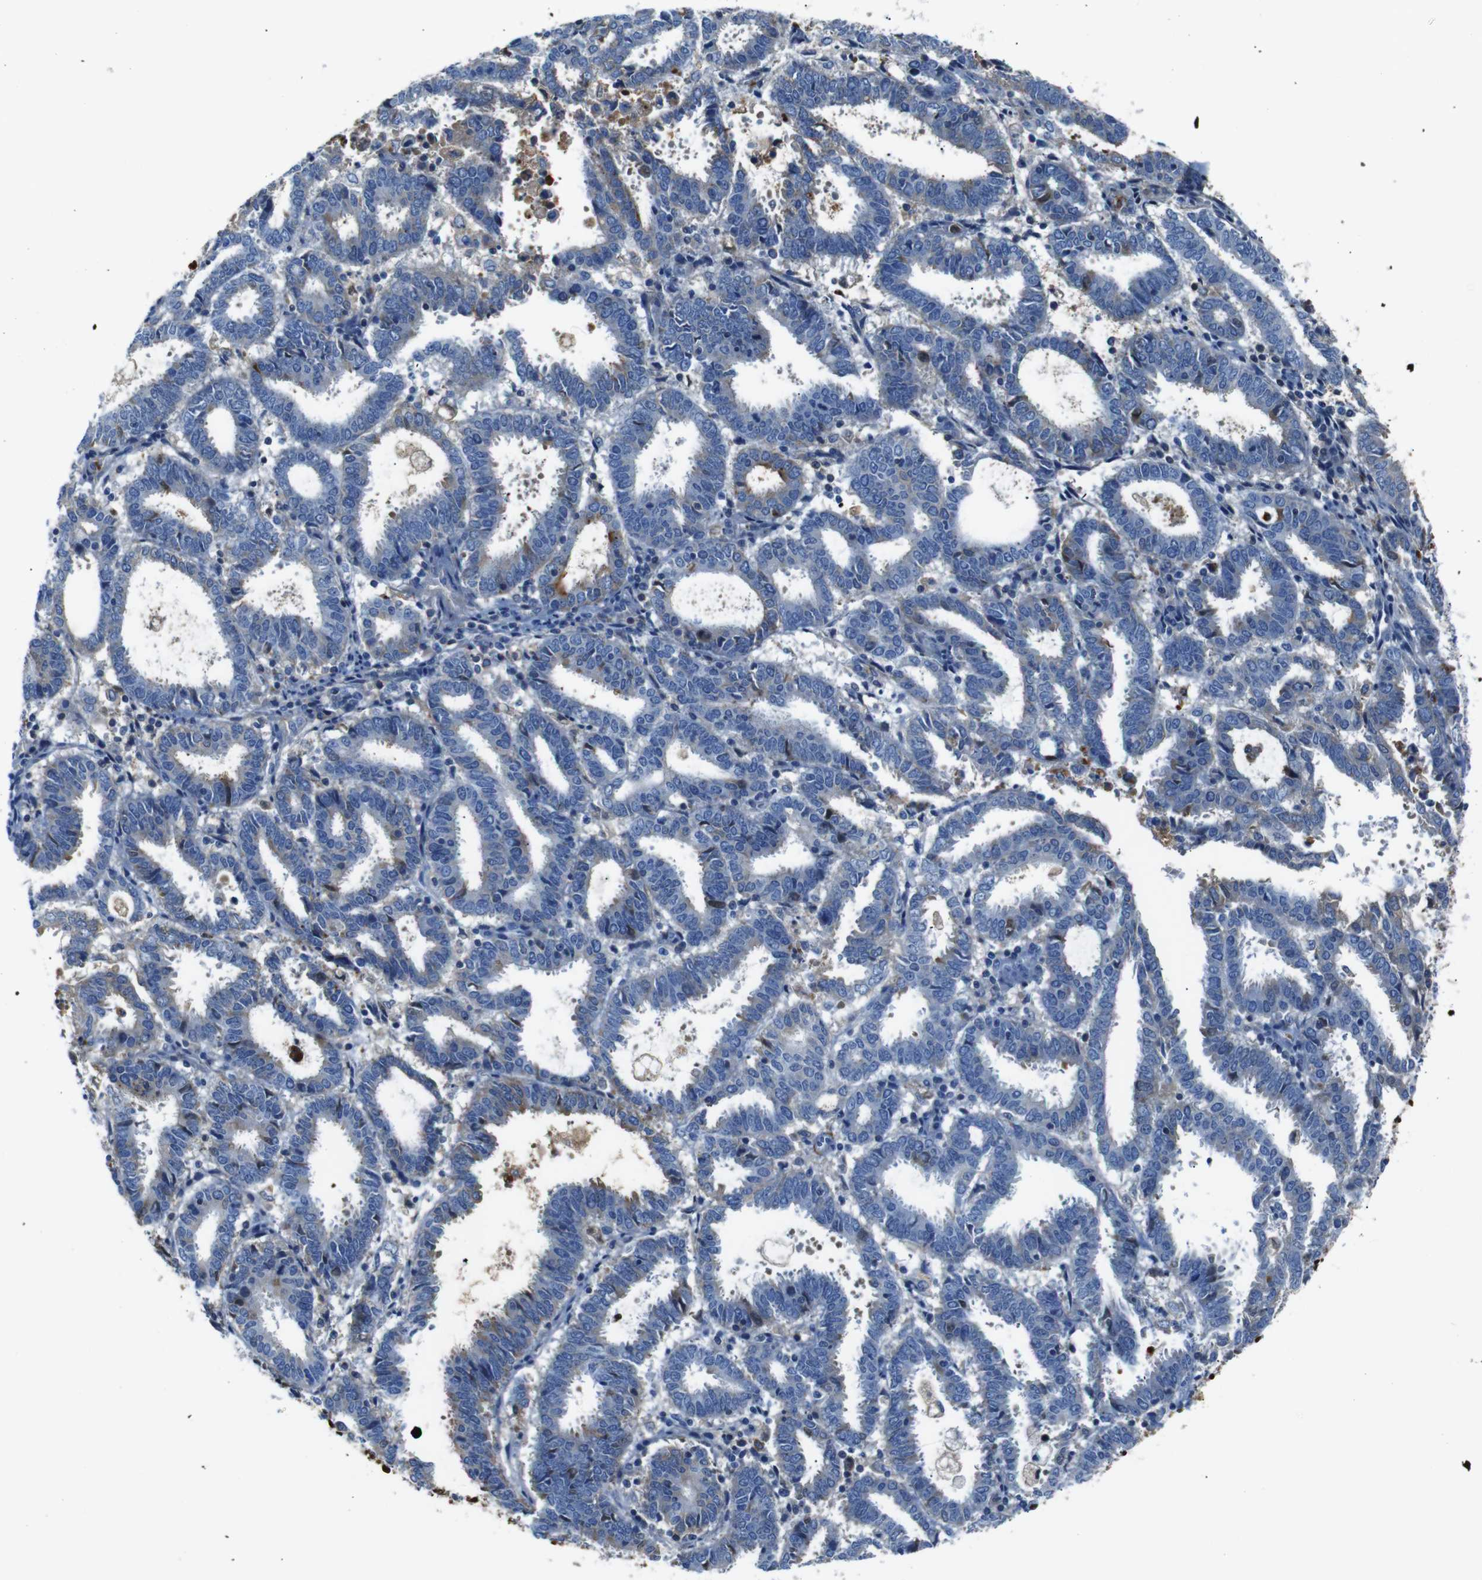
{"staining": {"intensity": "negative", "quantity": "none", "location": "none"}, "tissue": "endometrial cancer", "cell_type": "Tumor cells", "image_type": "cancer", "snomed": [{"axis": "morphology", "description": "Adenocarcinoma, NOS"}, {"axis": "topography", "description": "Uterus"}], "caption": "The histopathology image exhibits no staining of tumor cells in endometrial cancer (adenocarcinoma).", "gene": "SERPINA1", "patient": {"sex": "female", "age": 83}}